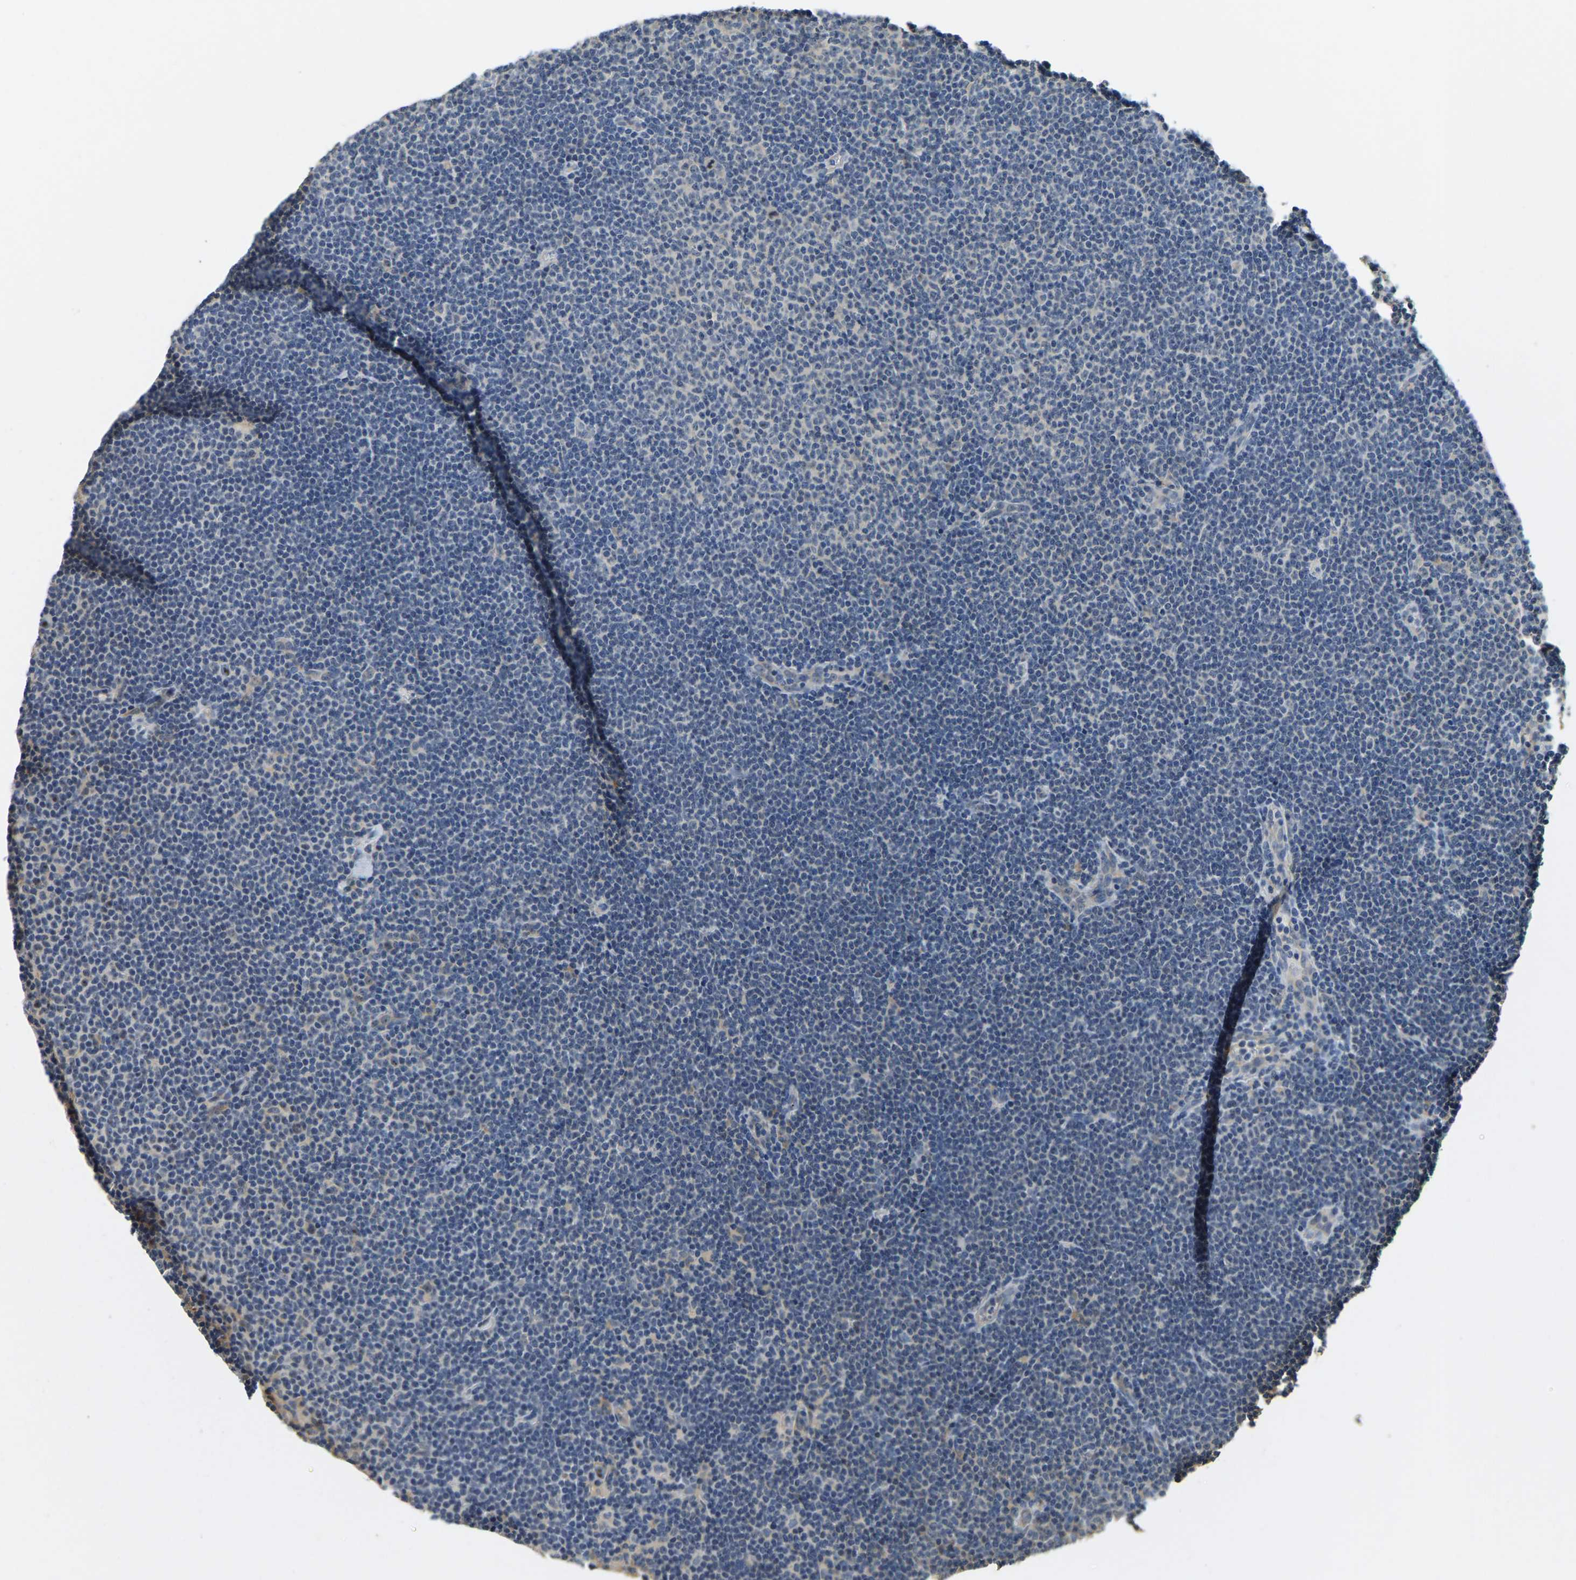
{"staining": {"intensity": "negative", "quantity": "none", "location": "none"}, "tissue": "lymphoma", "cell_type": "Tumor cells", "image_type": "cancer", "snomed": [{"axis": "morphology", "description": "Malignant lymphoma, non-Hodgkin's type, Low grade"}, {"axis": "topography", "description": "Lymph node"}], "caption": "Histopathology image shows no protein positivity in tumor cells of malignant lymphoma, non-Hodgkin's type (low-grade) tissue. (DAB immunohistochemistry (IHC), high magnification).", "gene": "RRP1", "patient": {"sex": "female", "age": 53}}